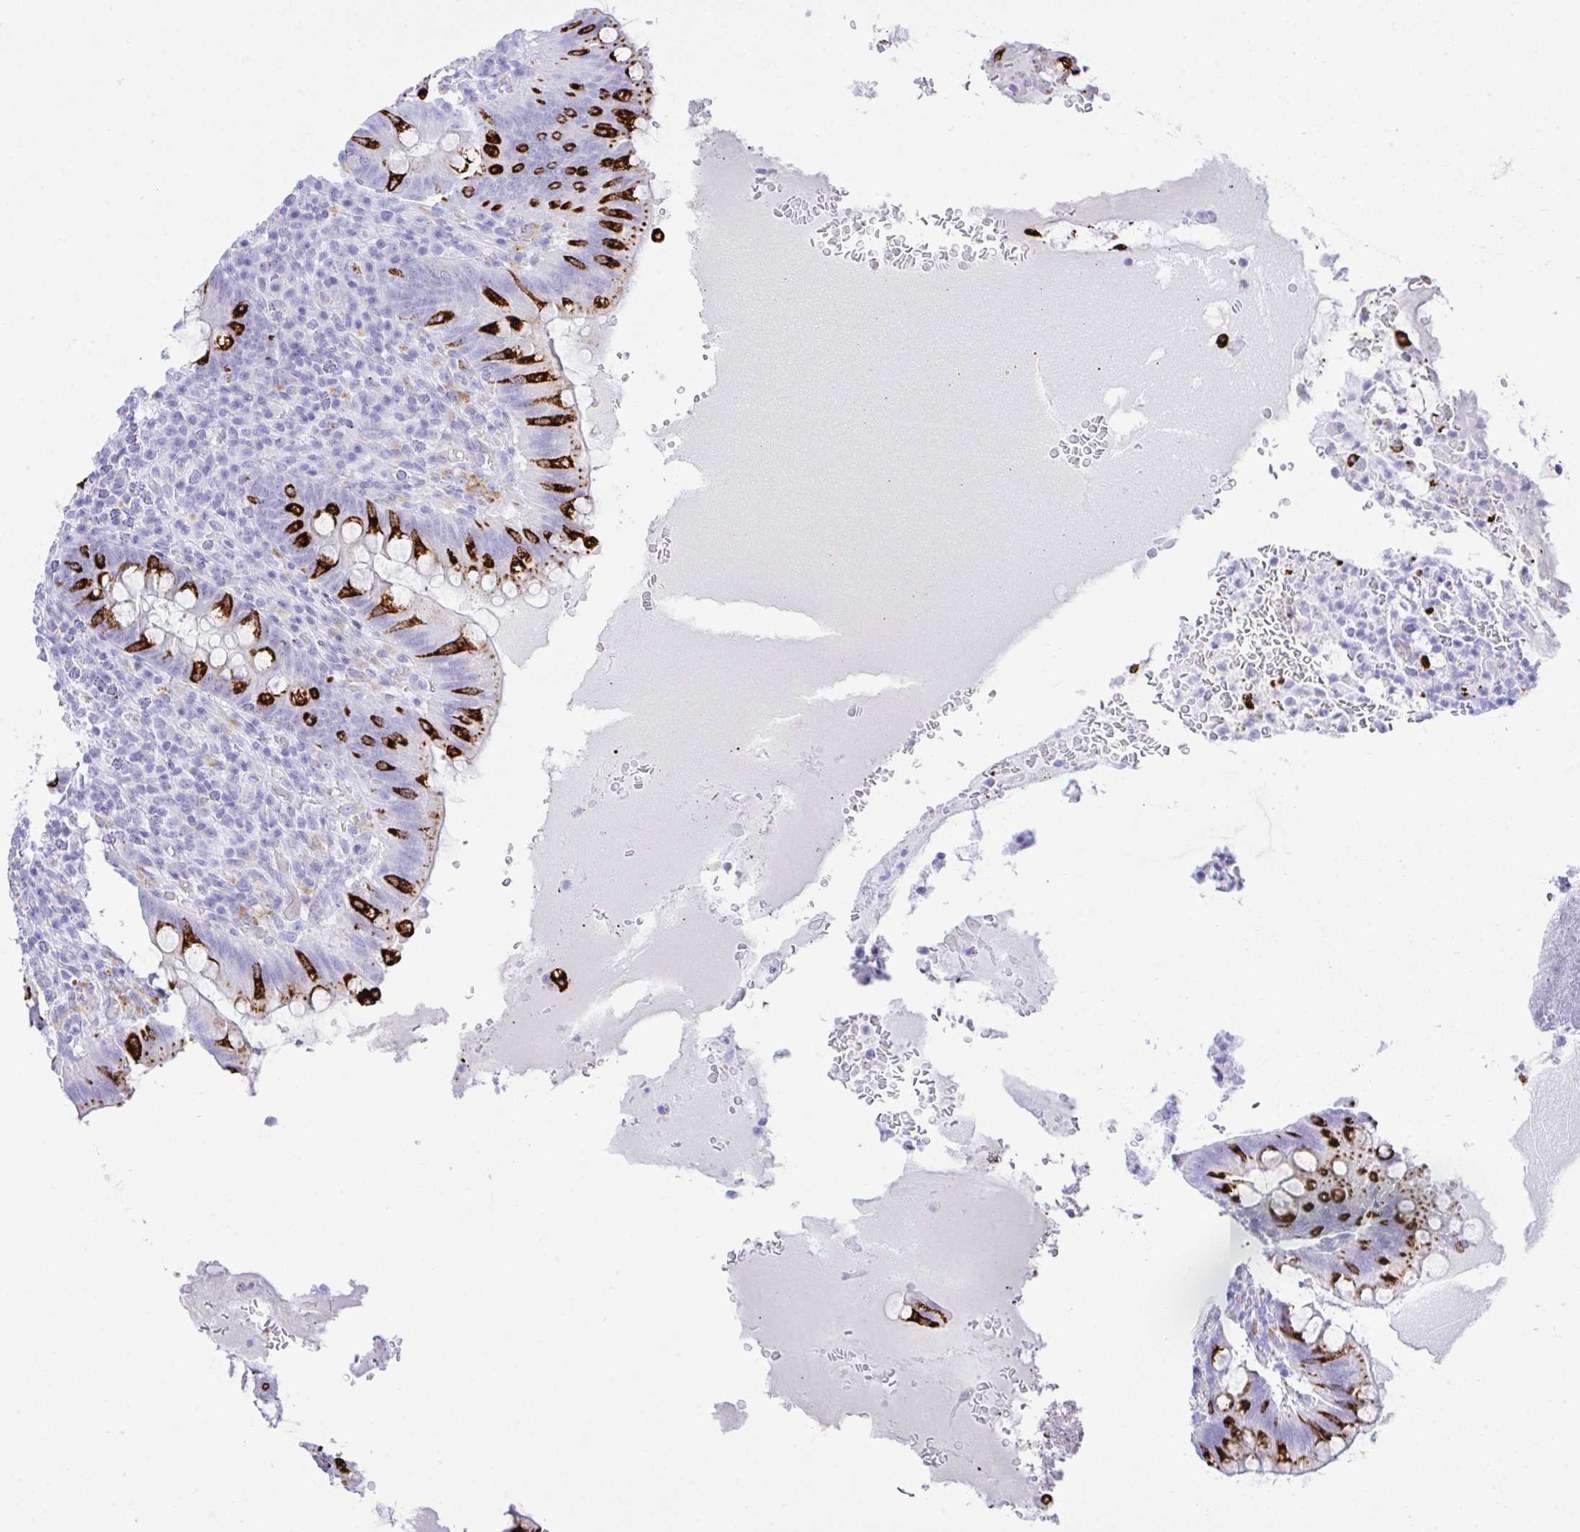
{"staining": {"intensity": "strong", "quantity": "25%-75%", "location": "cytoplasmic/membranous"}, "tissue": "appendix", "cell_type": "Glandular cells", "image_type": "normal", "snomed": [{"axis": "morphology", "description": "Normal tissue, NOS"}, {"axis": "topography", "description": "Appendix"}], "caption": "Immunohistochemistry (DAB) staining of benign human appendix reveals strong cytoplasmic/membranous protein positivity in approximately 25%-75% of glandular cells.", "gene": "SELENOV", "patient": {"sex": "female", "age": 43}}